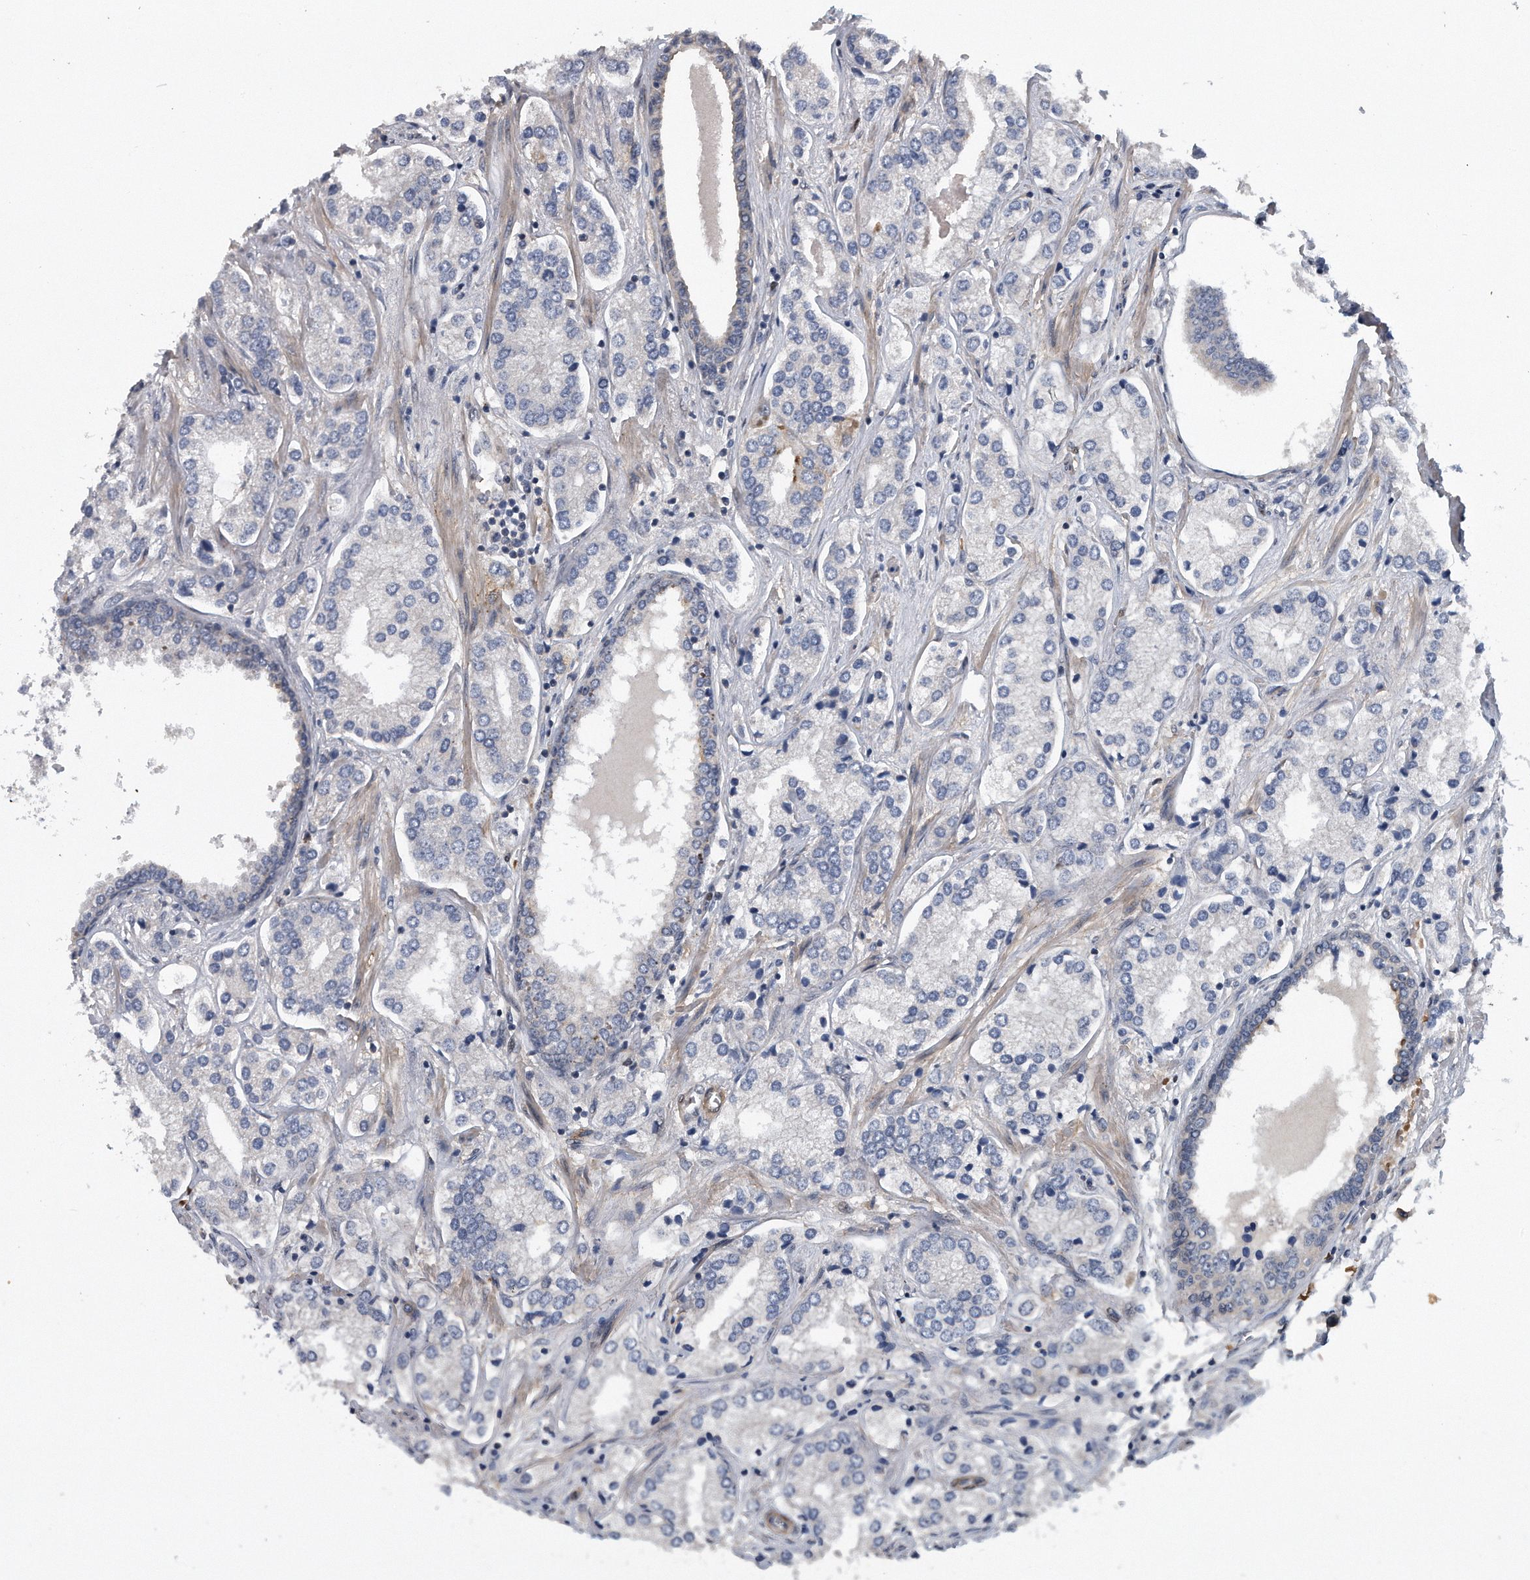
{"staining": {"intensity": "negative", "quantity": "none", "location": "none"}, "tissue": "prostate cancer", "cell_type": "Tumor cells", "image_type": "cancer", "snomed": [{"axis": "morphology", "description": "Adenocarcinoma, High grade"}, {"axis": "topography", "description": "Prostate"}], "caption": "A photomicrograph of human prostate cancer (high-grade adenocarcinoma) is negative for staining in tumor cells.", "gene": "ZNF79", "patient": {"sex": "male", "age": 66}}